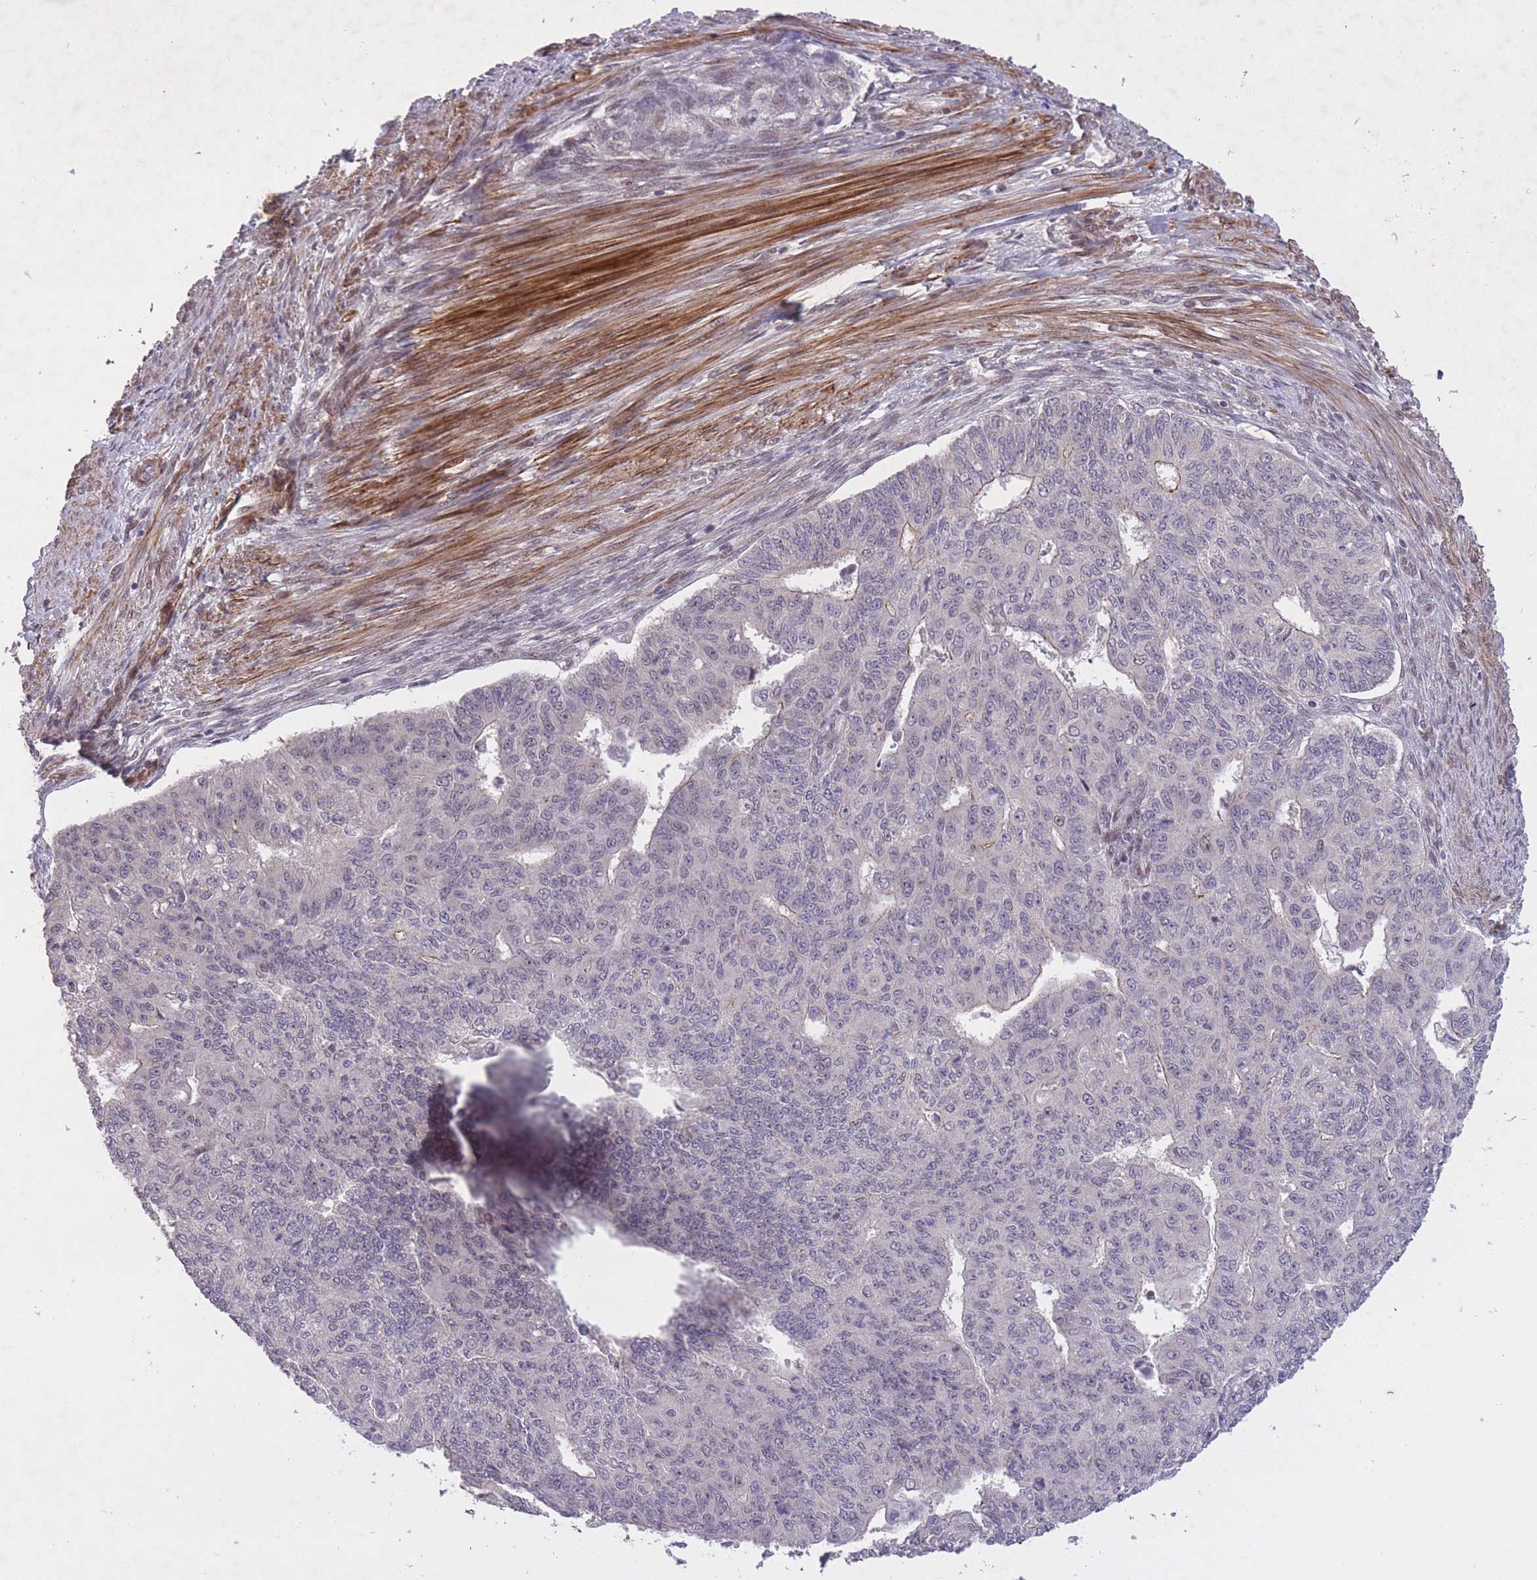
{"staining": {"intensity": "negative", "quantity": "none", "location": "none"}, "tissue": "endometrial cancer", "cell_type": "Tumor cells", "image_type": "cancer", "snomed": [{"axis": "morphology", "description": "Adenocarcinoma, NOS"}, {"axis": "topography", "description": "Endometrium"}], "caption": "There is no significant expression in tumor cells of endometrial adenocarcinoma.", "gene": "CBX6", "patient": {"sex": "female", "age": 32}}